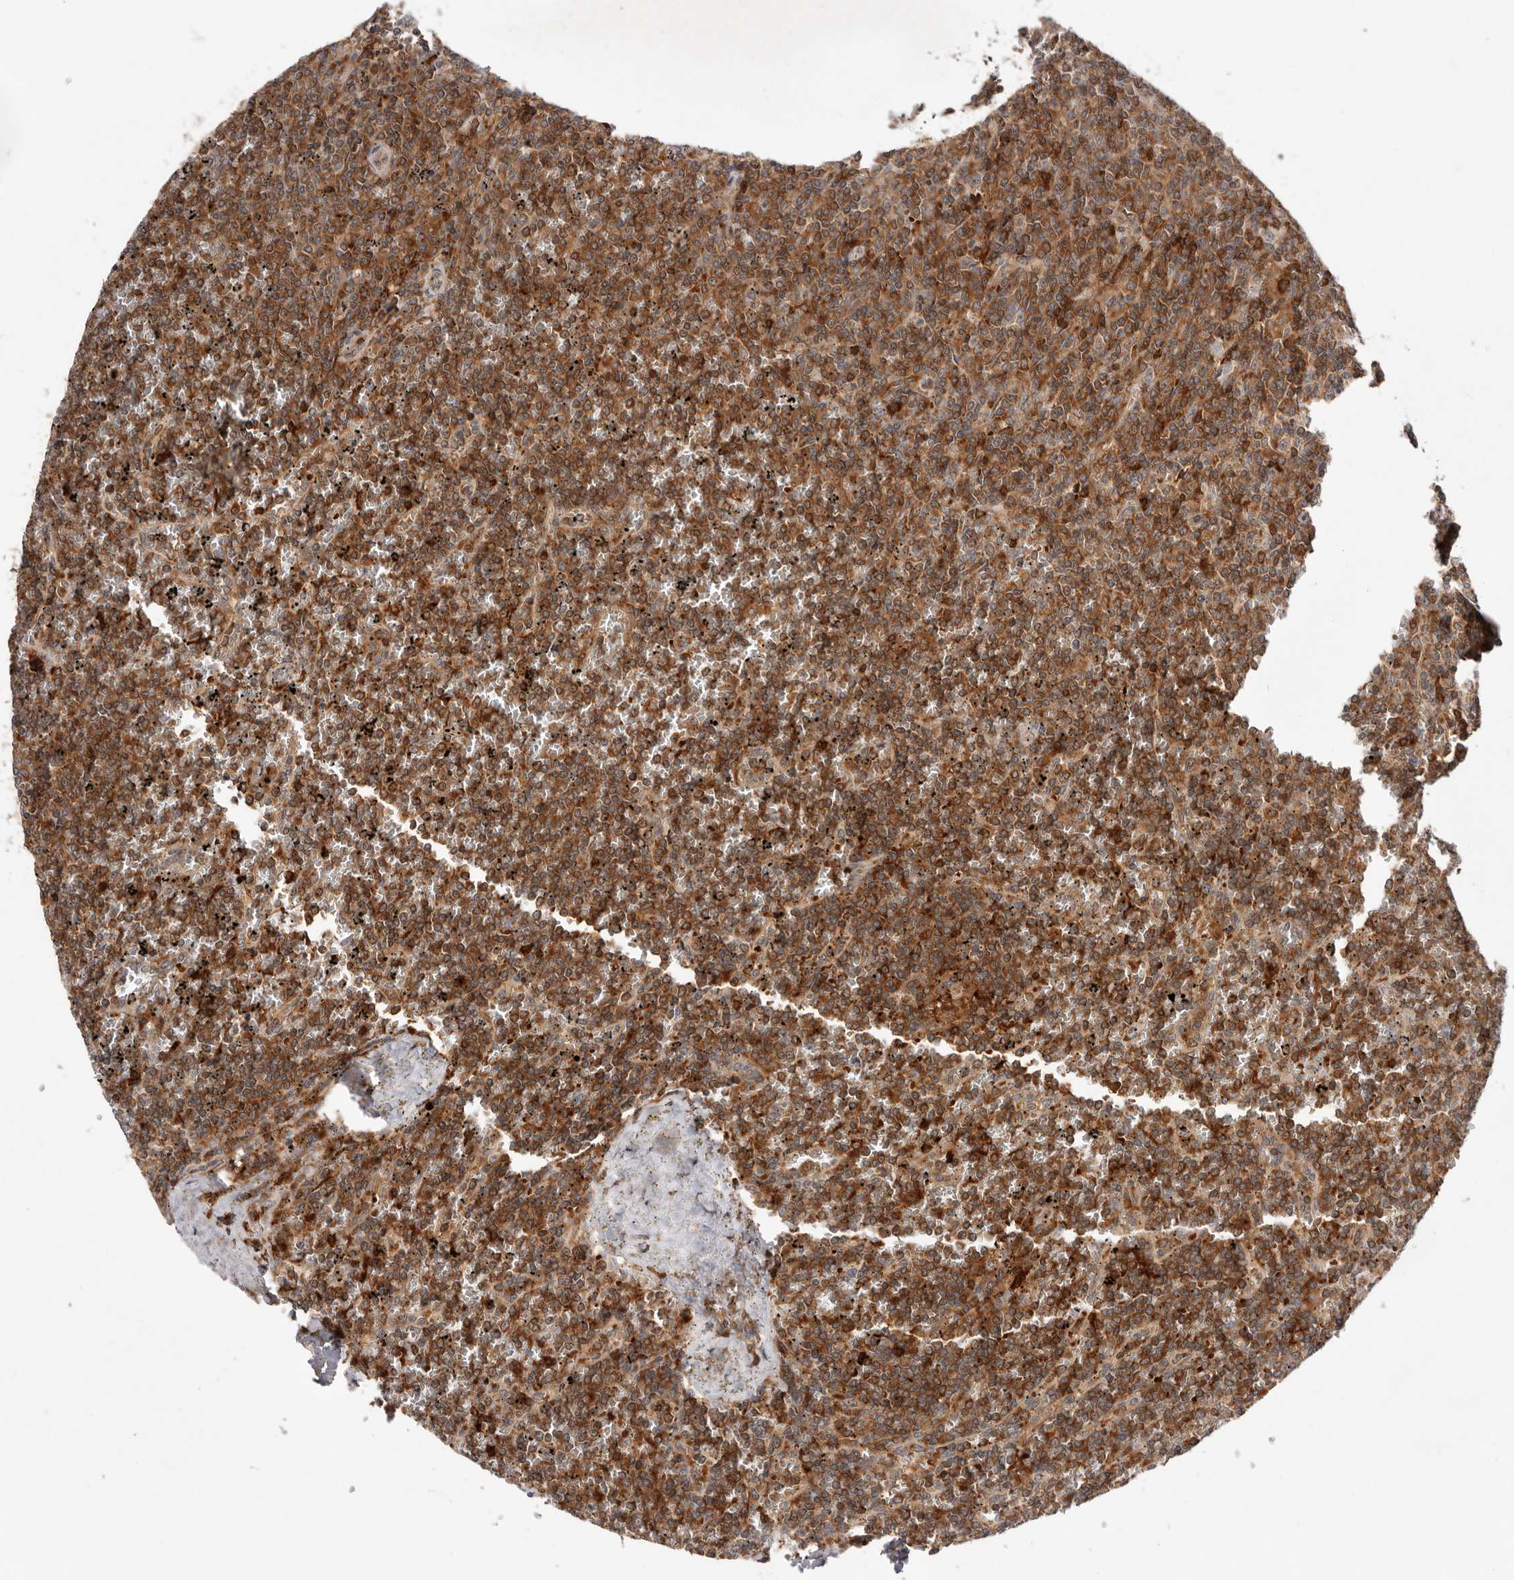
{"staining": {"intensity": "moderate", "quantity": ">75%", "location": "cytoplasmic/membranous"}, "tissue": "lymphoma", "cell_type": "Tumor cells", "image_type": "cancer", "snomed": [{"axis": "morphology", "description": "Malignant lymphoma, non-Hodgkin's type, Low grade"}, {"axis": "topography", "description": "Spleen"}], "caption": "Moderate cytoplasmic/membranous staining for a protein is seen in approximately >75% of tumor cells of lymphoma using immunohistochemistry.", "gene": "RNF213", "patient": {"sex": "female", "age": 19}}